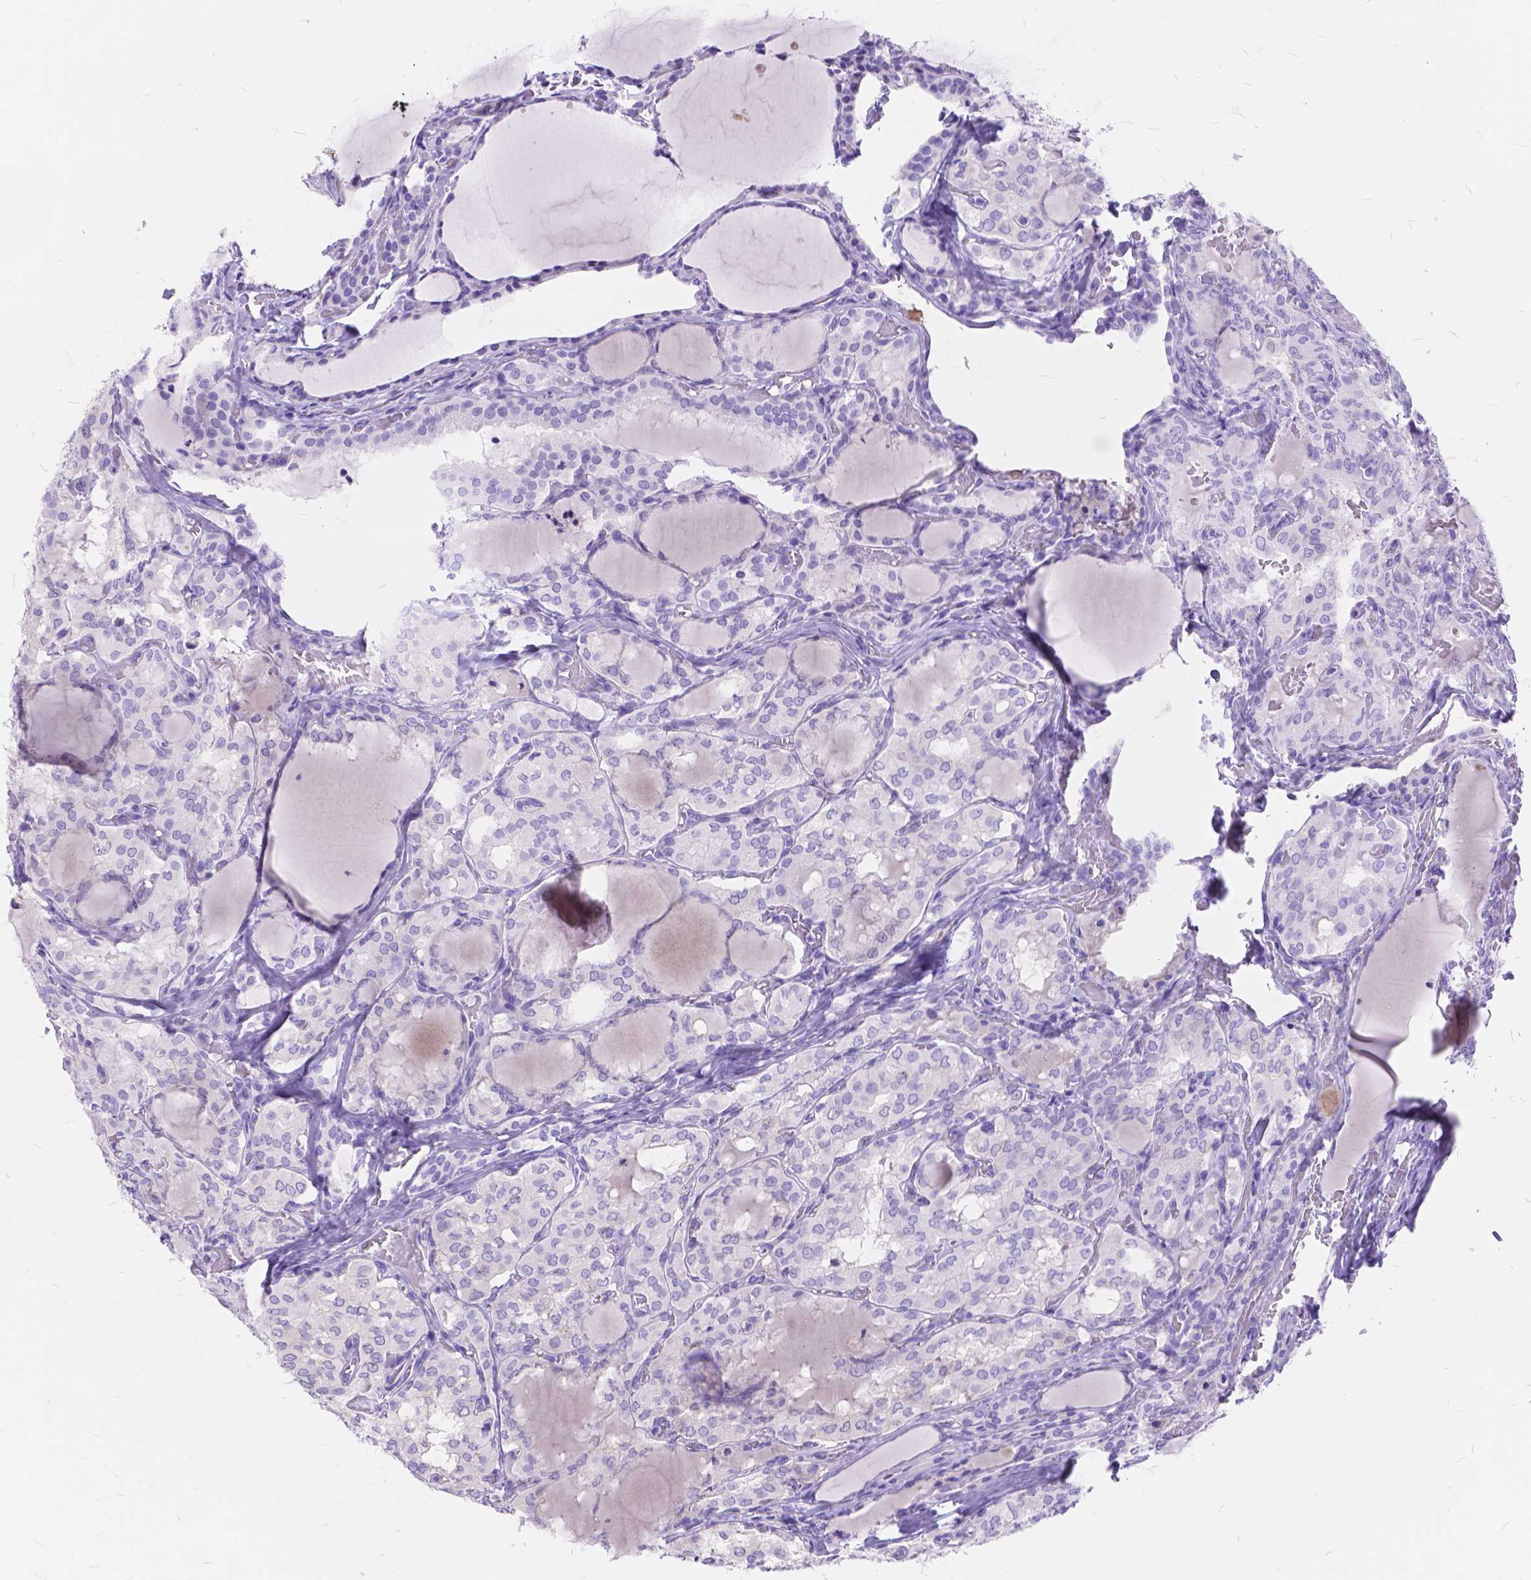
{"staining": {"intensity": "negative", "quantity": "none", "location": "none"}, "tissue": "thyroid cancer", "cell_type": "Tumor cells", "image_type": "cancer", "snomed": [{"axis": "morphology", "description": "Papillary adenocarcinoma, NOS"}, {"axis": "topography", "description": "Thyroid gland"}], "caption": "A high-resolution micrograph shows immunohistochemistry (IHC) staining of thyroid papillary adenocarcinoma, which displays no significant expression in tumor cells.", "gene": "FOXL2", "patient": {"sex": "male", "age": 20}}